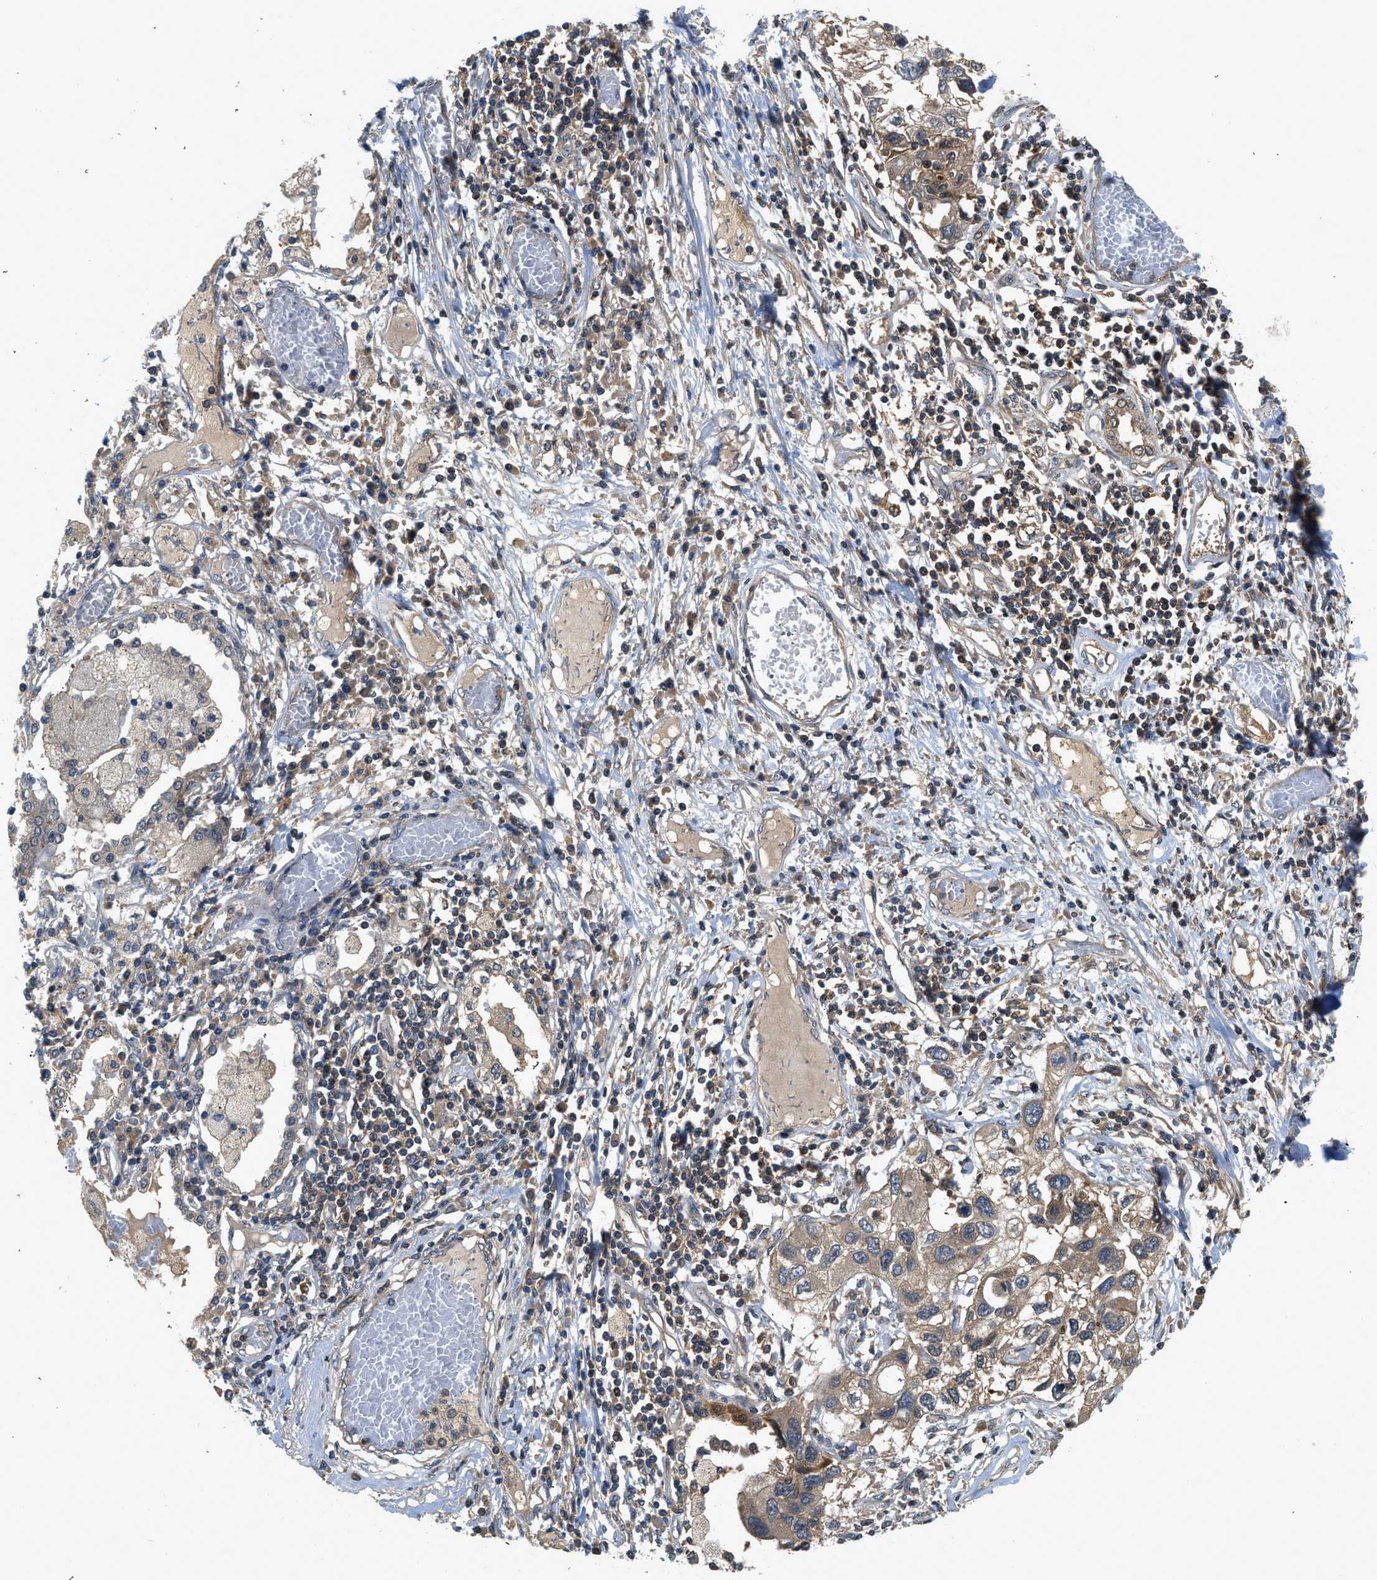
{"staining": {"intensity": "moderate", "quantity": ">75%", "location": "cytoplasmic/membranous"}, "tissue": "lung cancer", "cell_type": "Tumor cells", "image_type": "cancer", "snomed": [{"axis": "morphology", "description": "Squamous cell carcinoma, NOS"}, {"axis": "topography", "description": "Lung"}], "caption": "This is an image of immunohistochemistry staining of lung cancer (squamous cell carcinoma), which shows moderate positivity in the cytoplasmic/membranous of tumor cells.", "gene": "GPR31", "patient": {"sex": "male", "age": 71}}